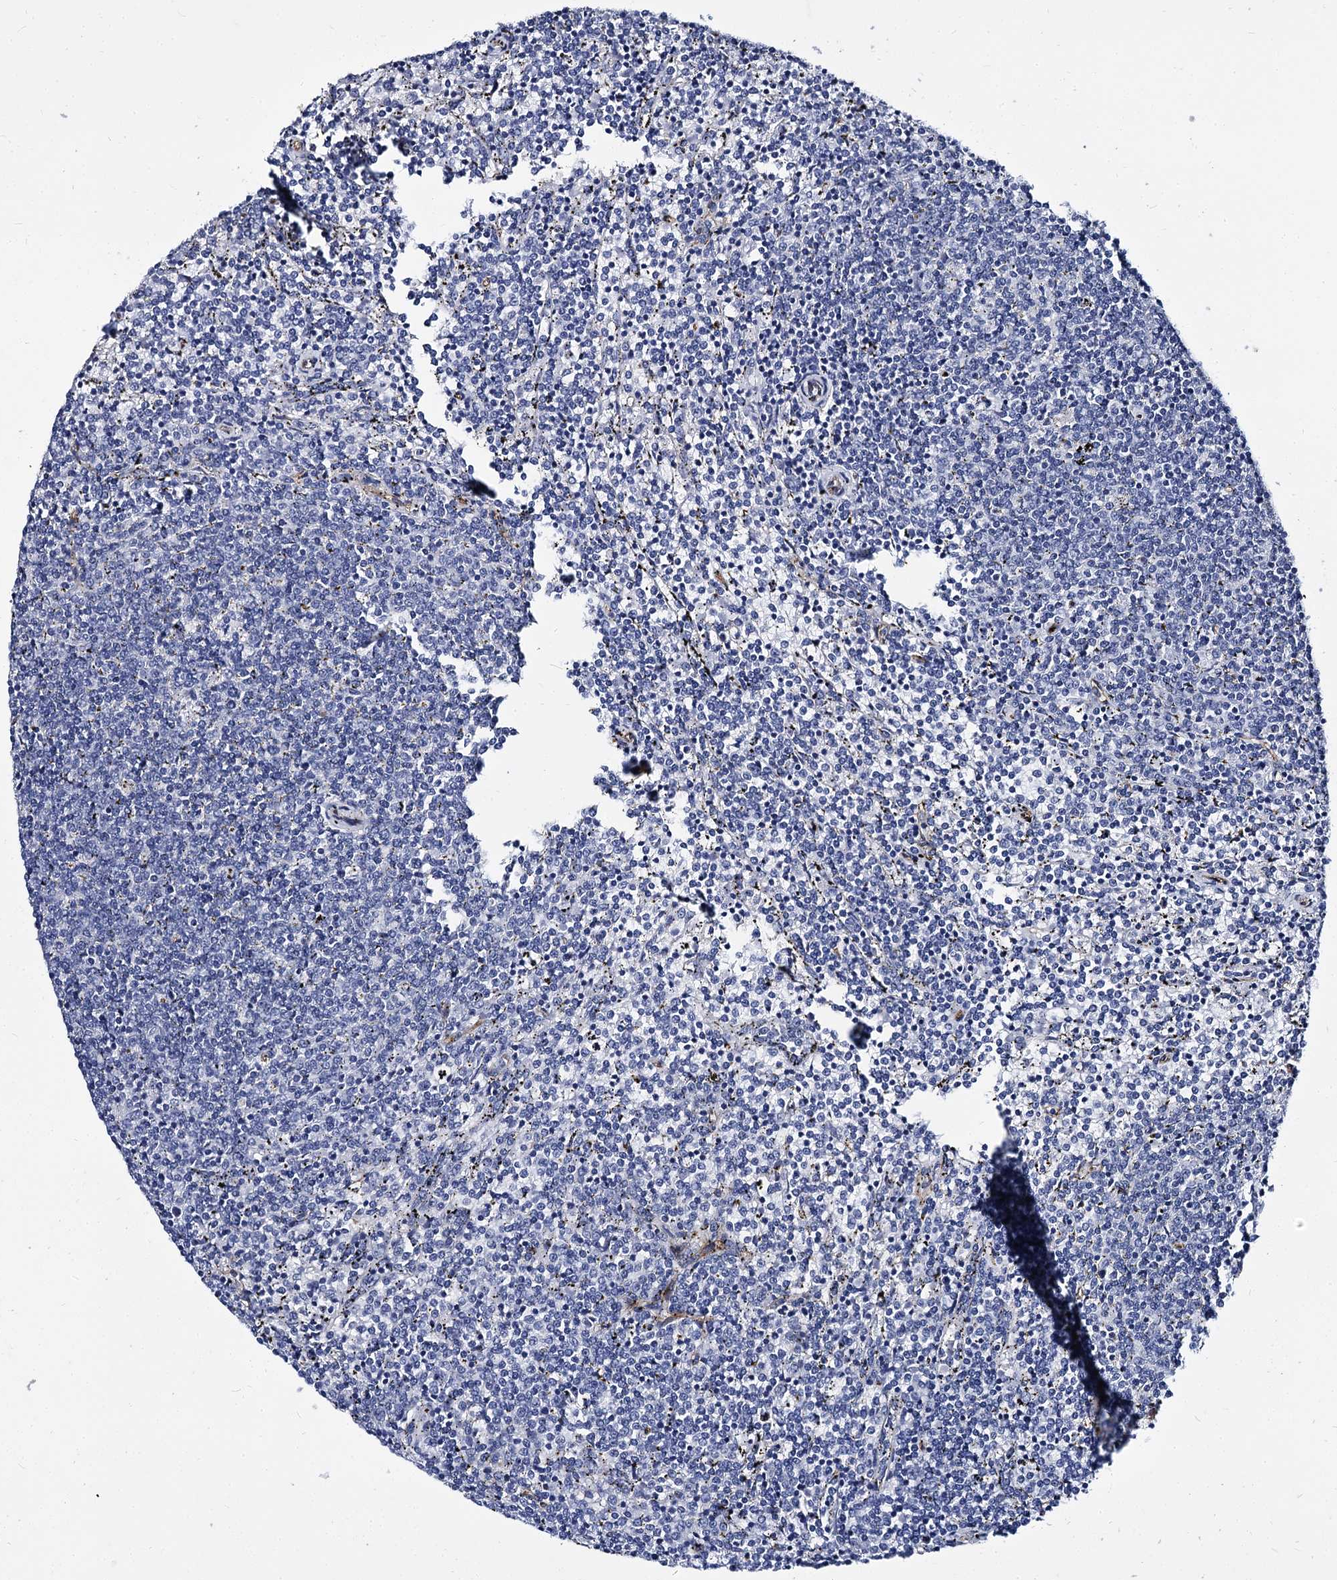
{"staining": {"intensity": "negative", "quantity": "none", "location": "none"}, "tissue": "lymphoma", "cell_type": "Tumor cells", "image_type": "cancer", "snomed": [{"axis": "morphology", "description": "Malignant lymphoma, non-Hodgkin's type, Low grade"}, {"axis": "topography", "description": "Spleen"}], "caption": "Tumor cells show no significant protein positivity in malignant lymphoma, non-Hodgkin's type (low-grade).", "gene": "CBFB", "patient": {"sex": "female", "age": 50}}